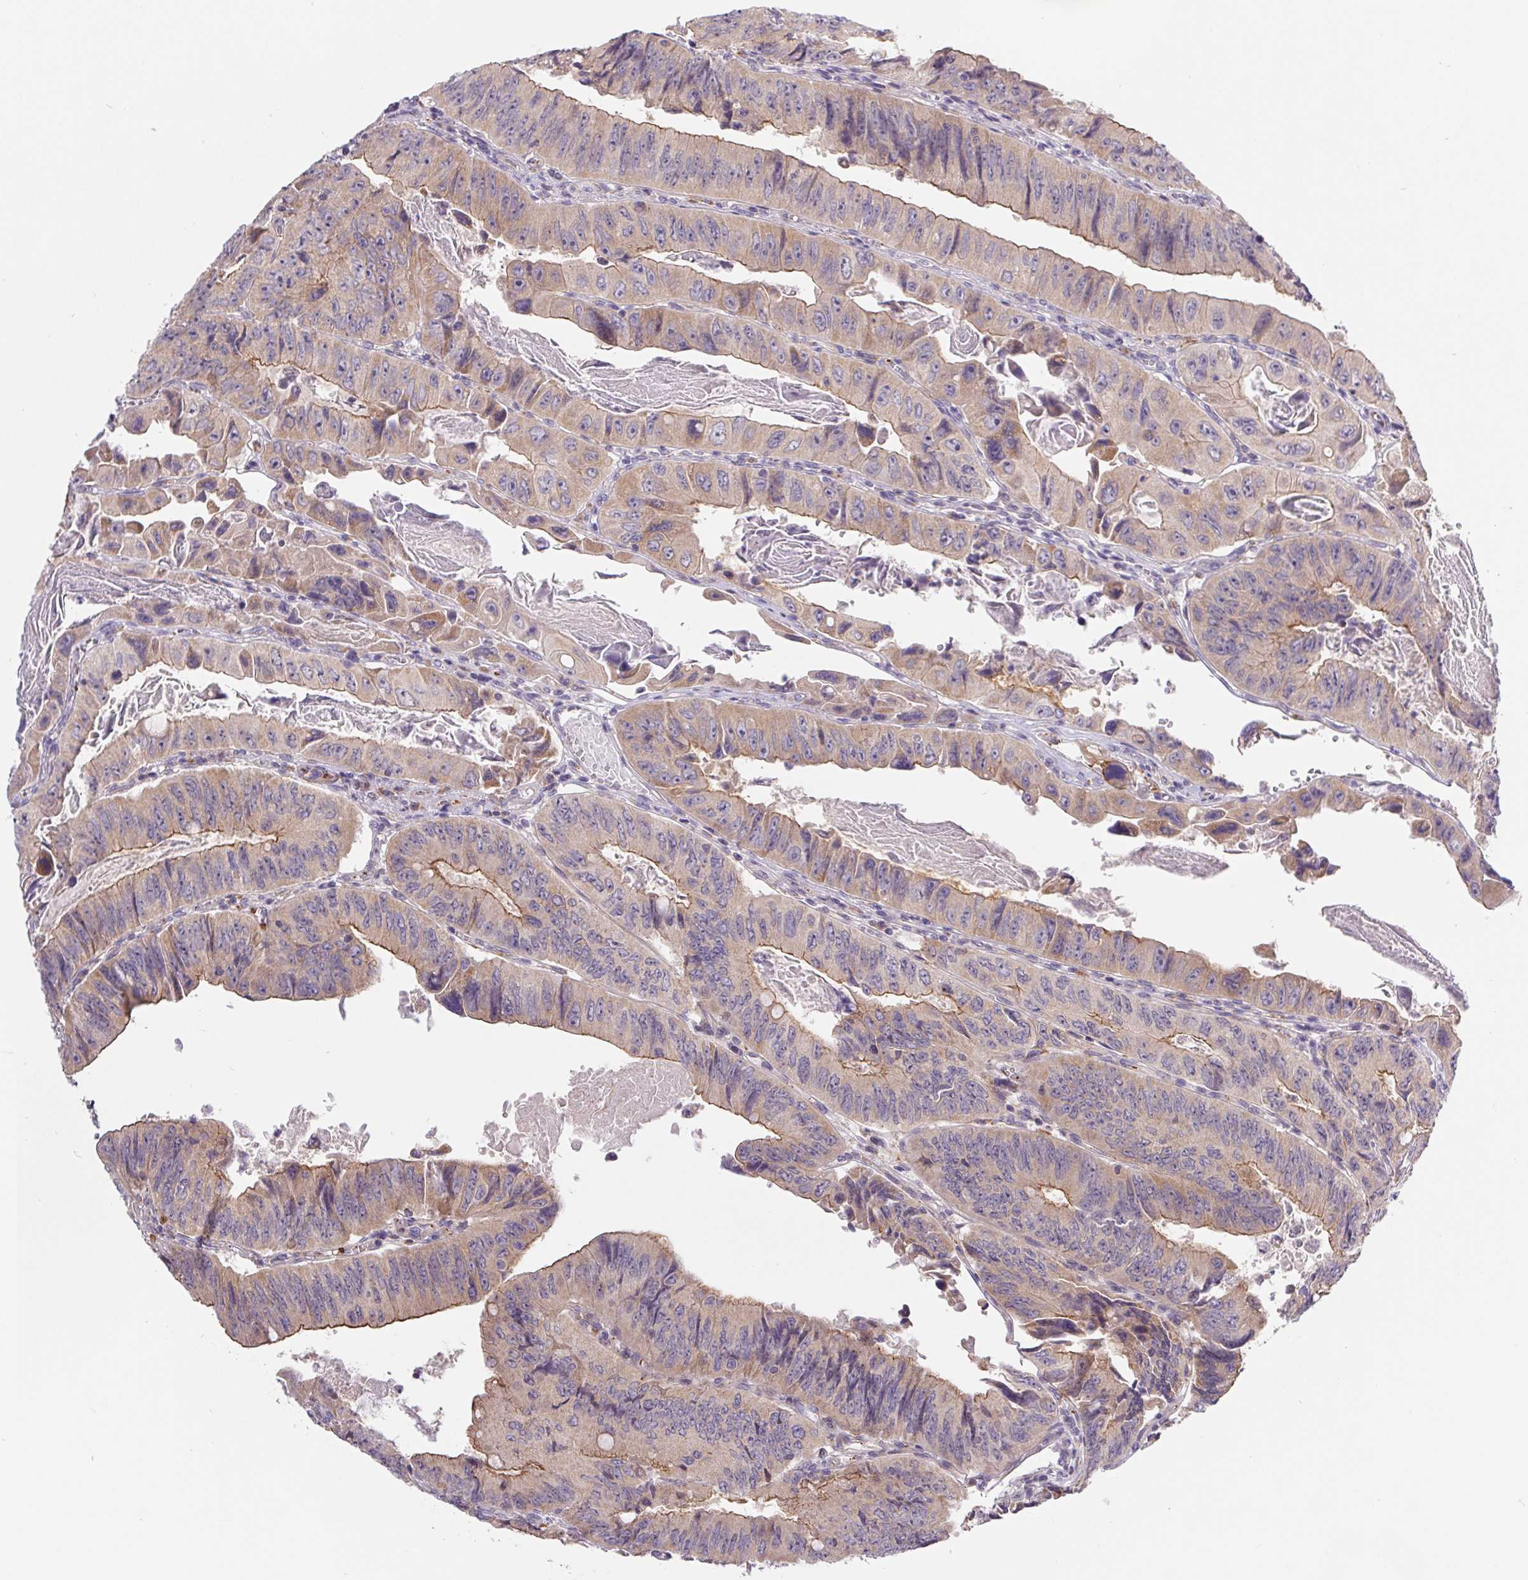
{"staining": {"intensity": "weak", "quantity": "25%-75%", "location": "cytoplasmic/membranous"}, "tissue": "colorectal cancer", "cell_type": "Tumor cells", "image_type": "cancer", "snomed": [{"axis": "morphology", "description": "Adenocarcinoma, NOS"}, {"axis": "topography", "description": "Colon"}], "caption": "The photomicrograph reveals staining of adenocarcinoma (colorectal), revealing weak cytoplasmic/membranous protein positivity (brown color) within tumor cells.", "gene": "EMC6", "patient": {"sex": "female", "age": 84}}